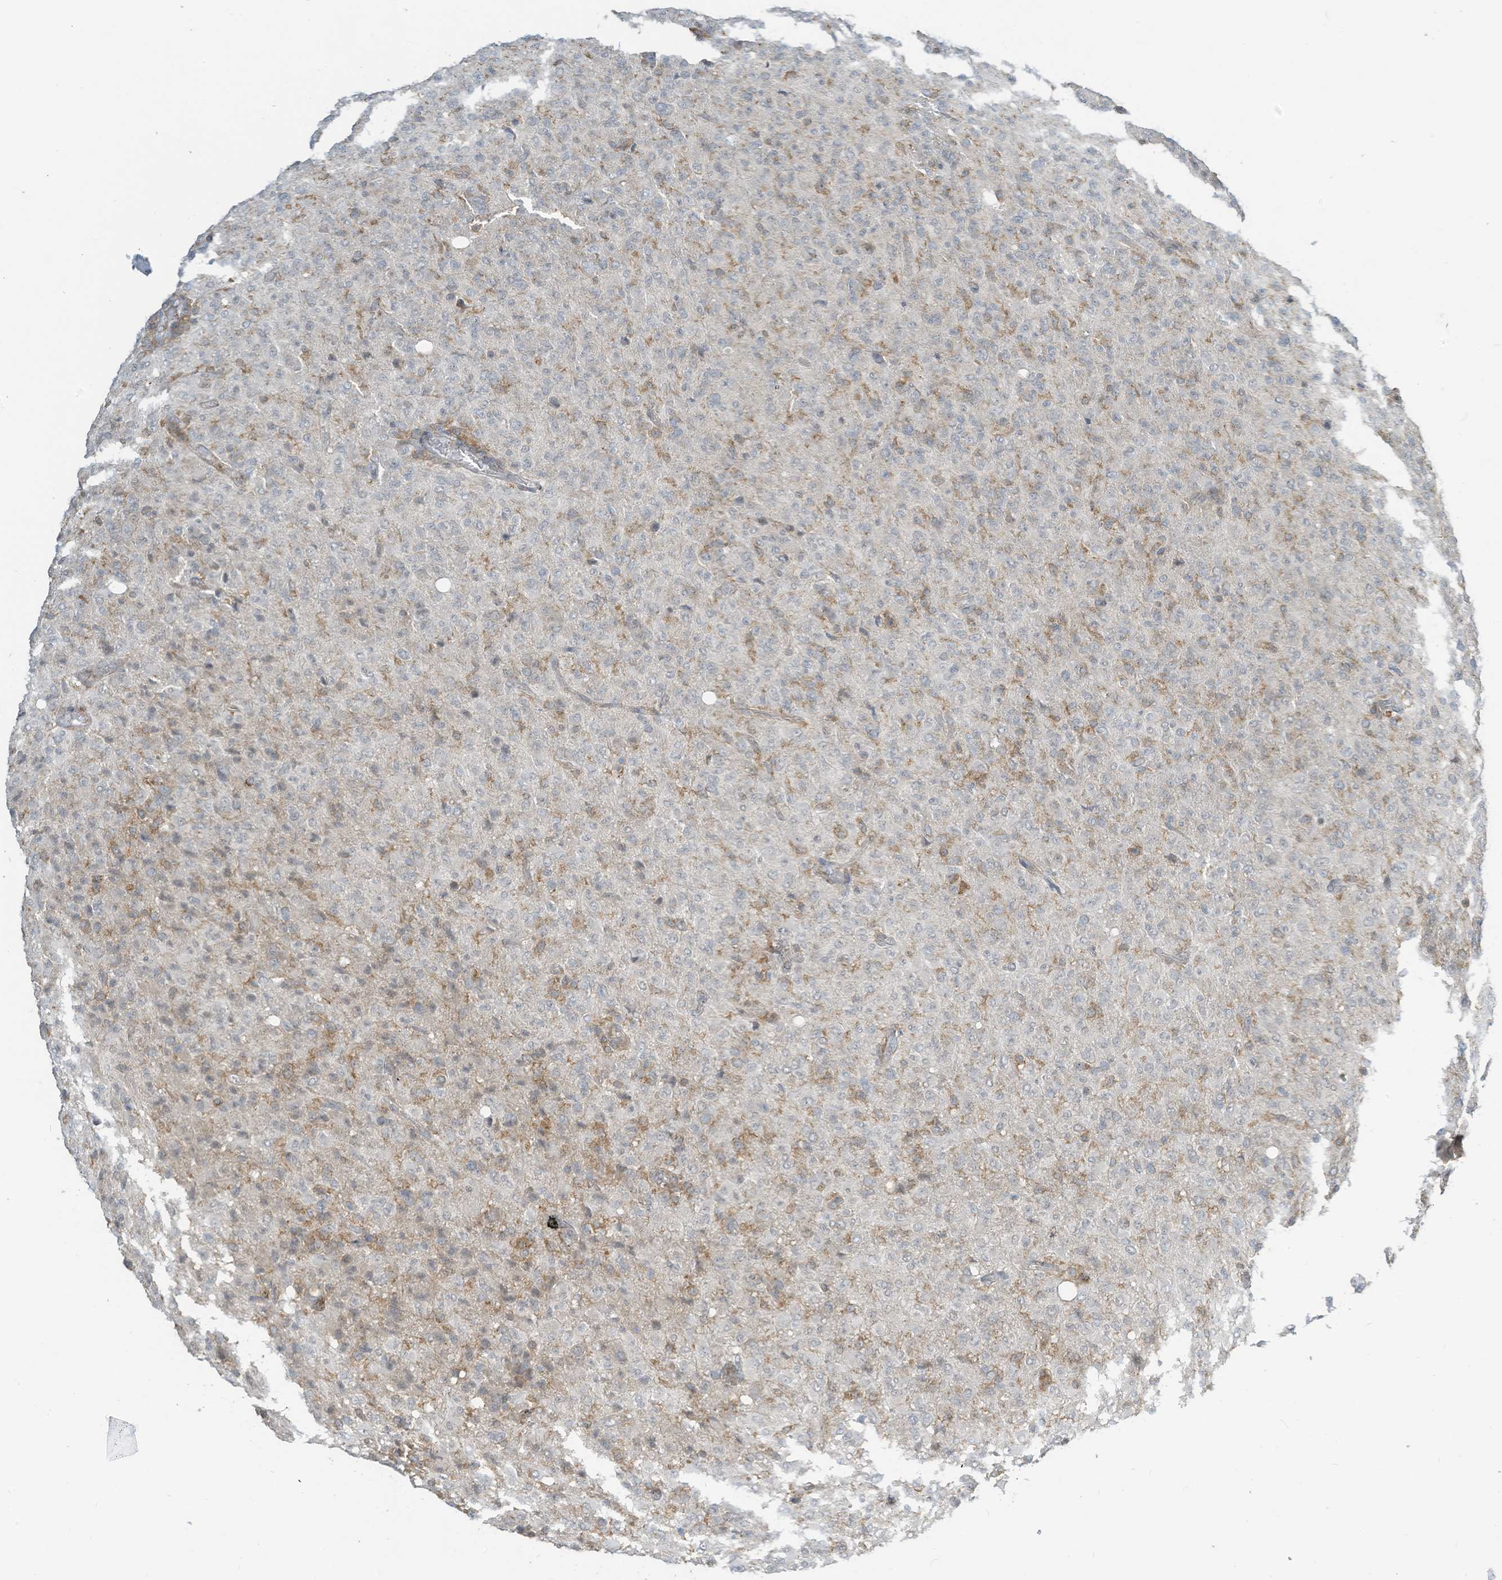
{"staining": {"intensity": "moderate", "quantity": "<25%", "location": "cytoplasmic/membranous"}, "tissue": "glioma", "cell_type": "Tumor cells", "image_type": "cancer", "snomed": [{"axis": "morphology", "description": "Glioma, malignant, High grade"}, {"axis": "topography", "description": "Brain"}], "caption": "This micrograph reveals immunohistochemistry (IHC) staining of human malignant glioma (high-grade), with low moderate cytoplasmic/membranous positivity in about <25% of tumor cells.", "gene": "PARVG", "patient": {"sex": "female", "age": 57}}